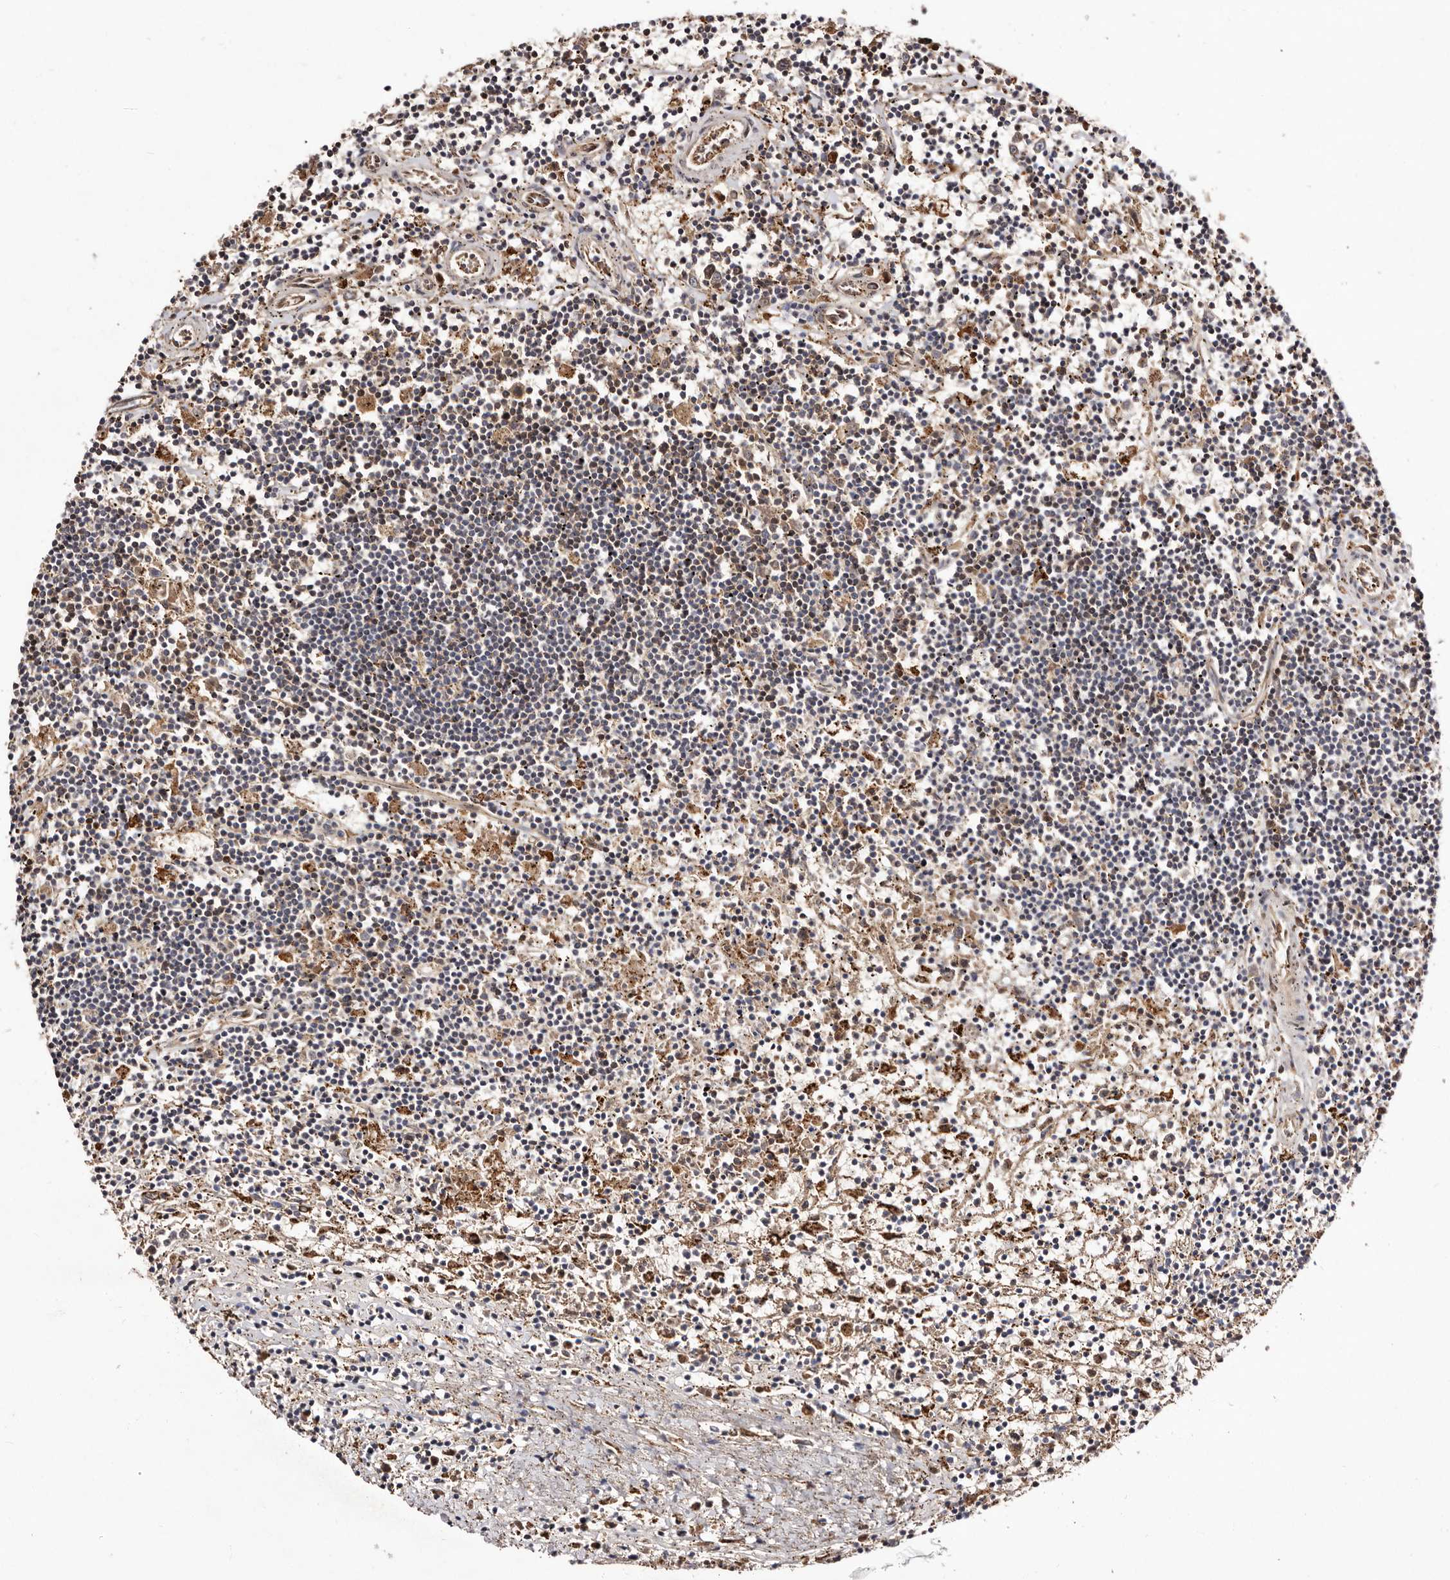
{"staining": {"intensity": "weak", "quantity": "25%-75%", "location": "cytoplasmic/membranous"}, "tissue": "lymphoma", "cell_type": "Tumor cells", "image_type": "cancer", "snomed": [{"axis": "morphology", "description": "Malignant lymphoma, non-Hodgkin's type, Low grade"}, {"axis": "topography", "description": "Spleen"}], "caption": "A high-resolution histopathology image shows immunohistochemistry (IHC) staining of low-grade malignant lymphoma, non-Hodgkin's type, which demonstrates weak cytoplasmic/membranous staining in approximately 25%-75% of tumor cells.", "gene": "LUZP1", "patient": {"sex": "male", "age": 76}}